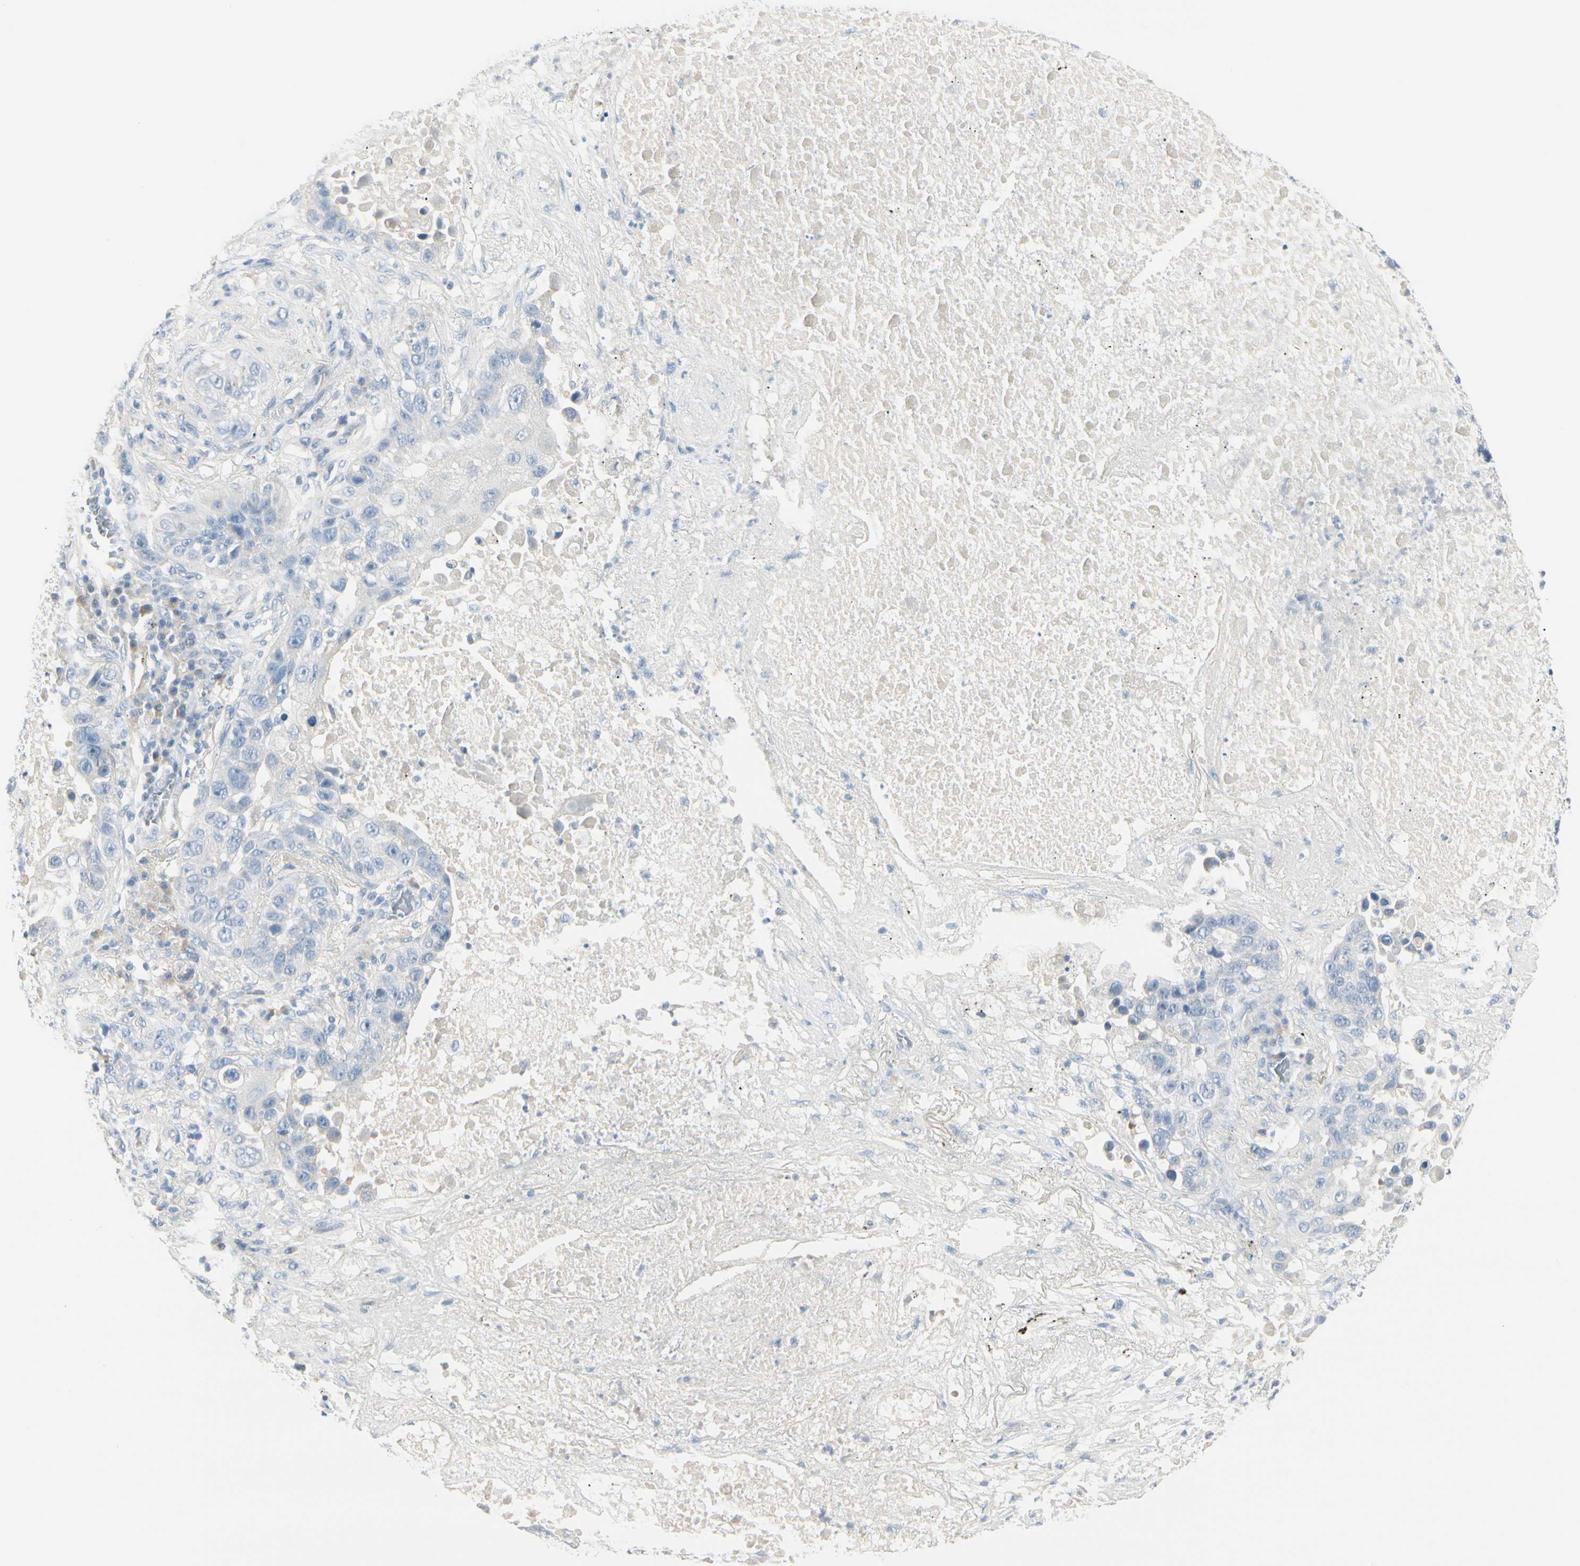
{"staining": {"intensity": "negative", "quantity": "none", "location": "none"}, "tissue": "lung cancer", "cell_type": "Tumor cells", "image_type": "cancer", "snomed": [{"axis": "morphology", "description": "Squamous cell carcinoma, NOS"}, {"axis": "topography", "description": "Lung"}], "caption": "High power microscopy photomicrograph of an IHC histopathology image of squamous cell carcinoma (lung), revealing no significant staining in tumor cells.", "gene": "CDHR5", "patient": {"sex": "male", "age": 57}}